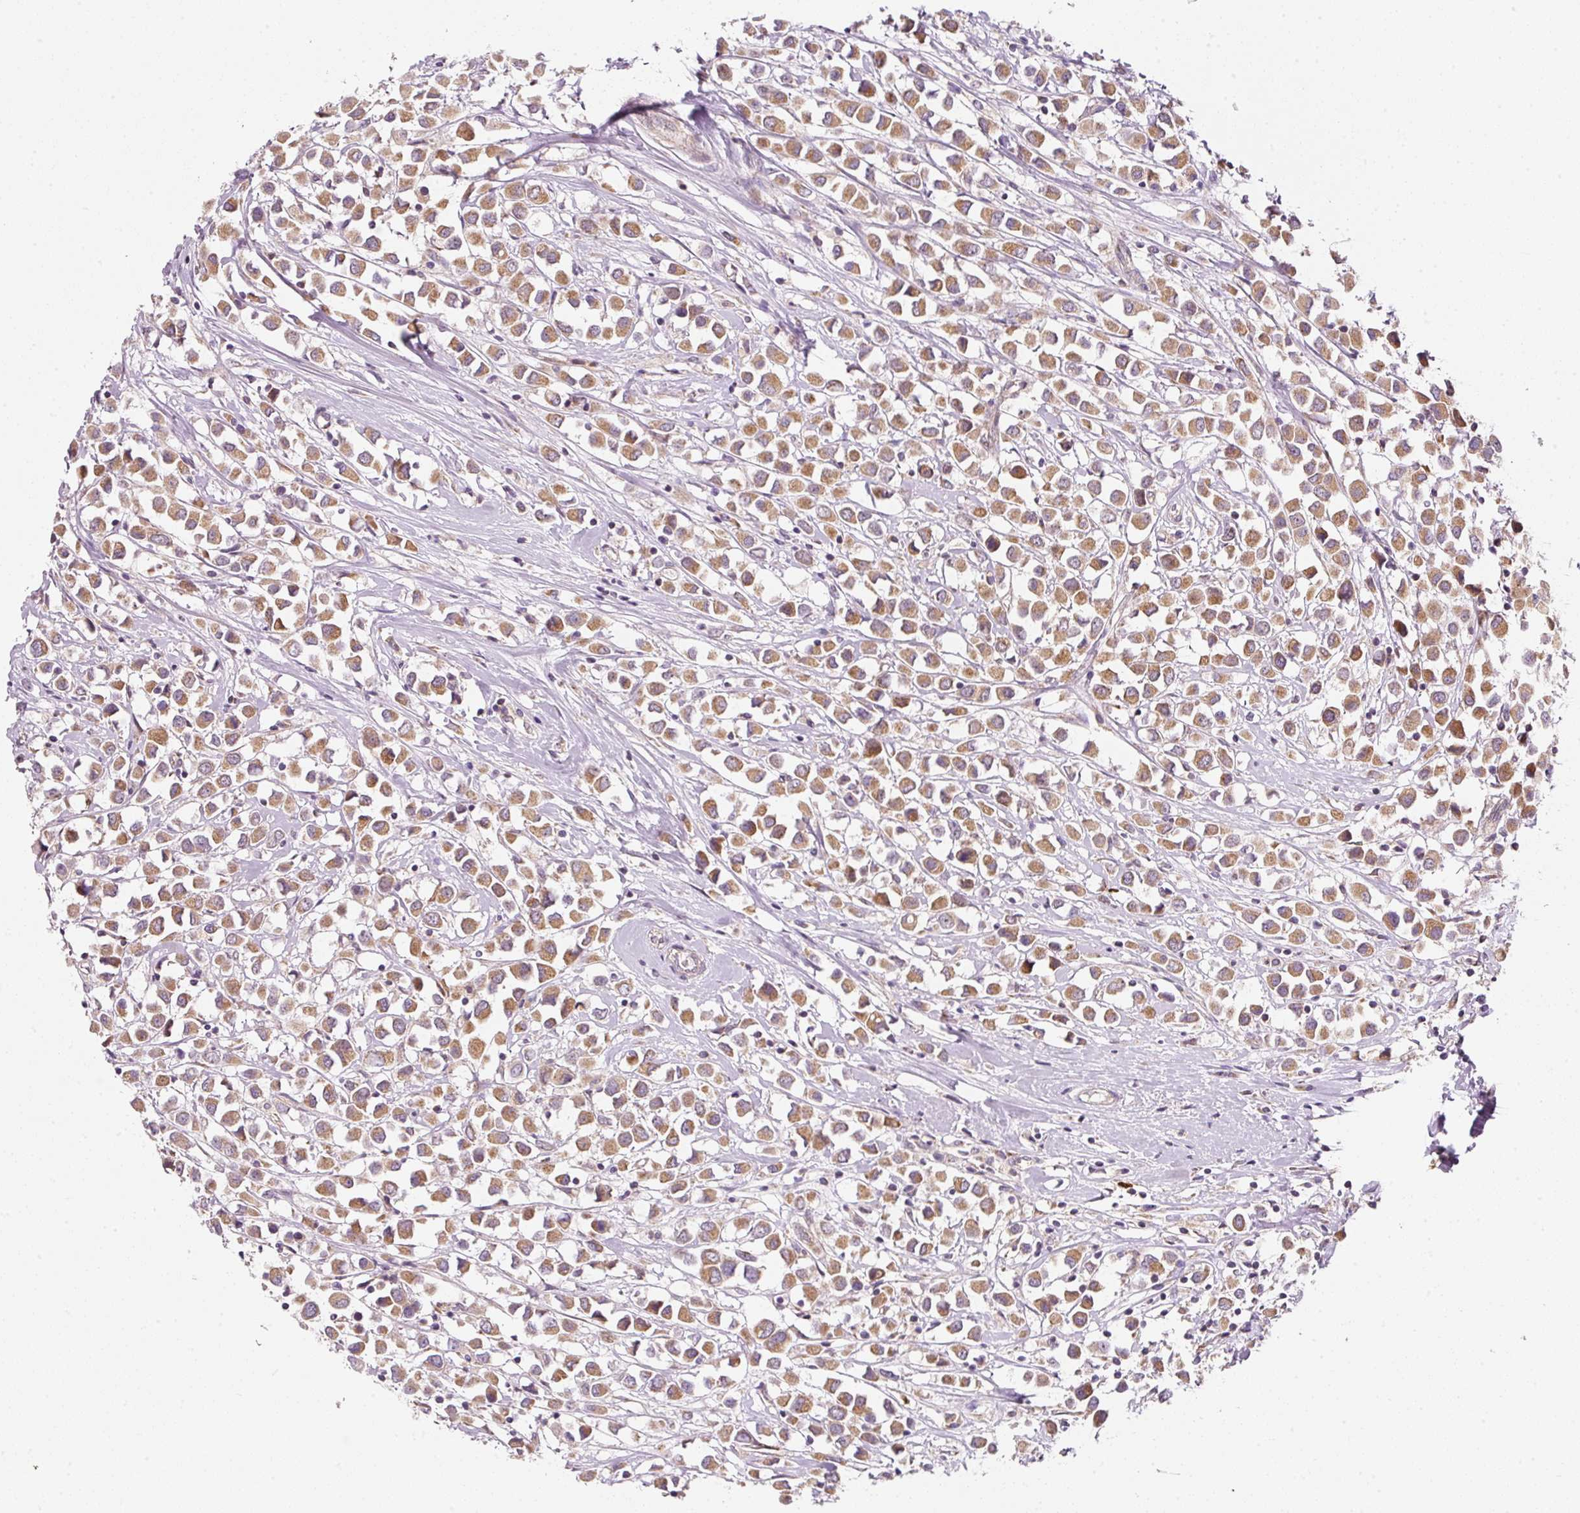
{"staining": {"intensity": "moderate", "quantity": ">75%", "location": "cytoplasmic/membranous"}, "tissue": "breast cancer", "cell_type": "Tumor cells", "image_type": "cancer", "snomed": [{"axis": "morphology", "description": "Duct carcinoma"}, {"axis": "topography", "description": "Breast"}], "caption": "High-power microscopy captured an IHC photomicrograph of breast cancer, revealing moderate cytoplasmic/membranous expression in about >75% of tumor cells.", "gene": "FAM78B", "patient": {"sex": "female", "age": 61}}